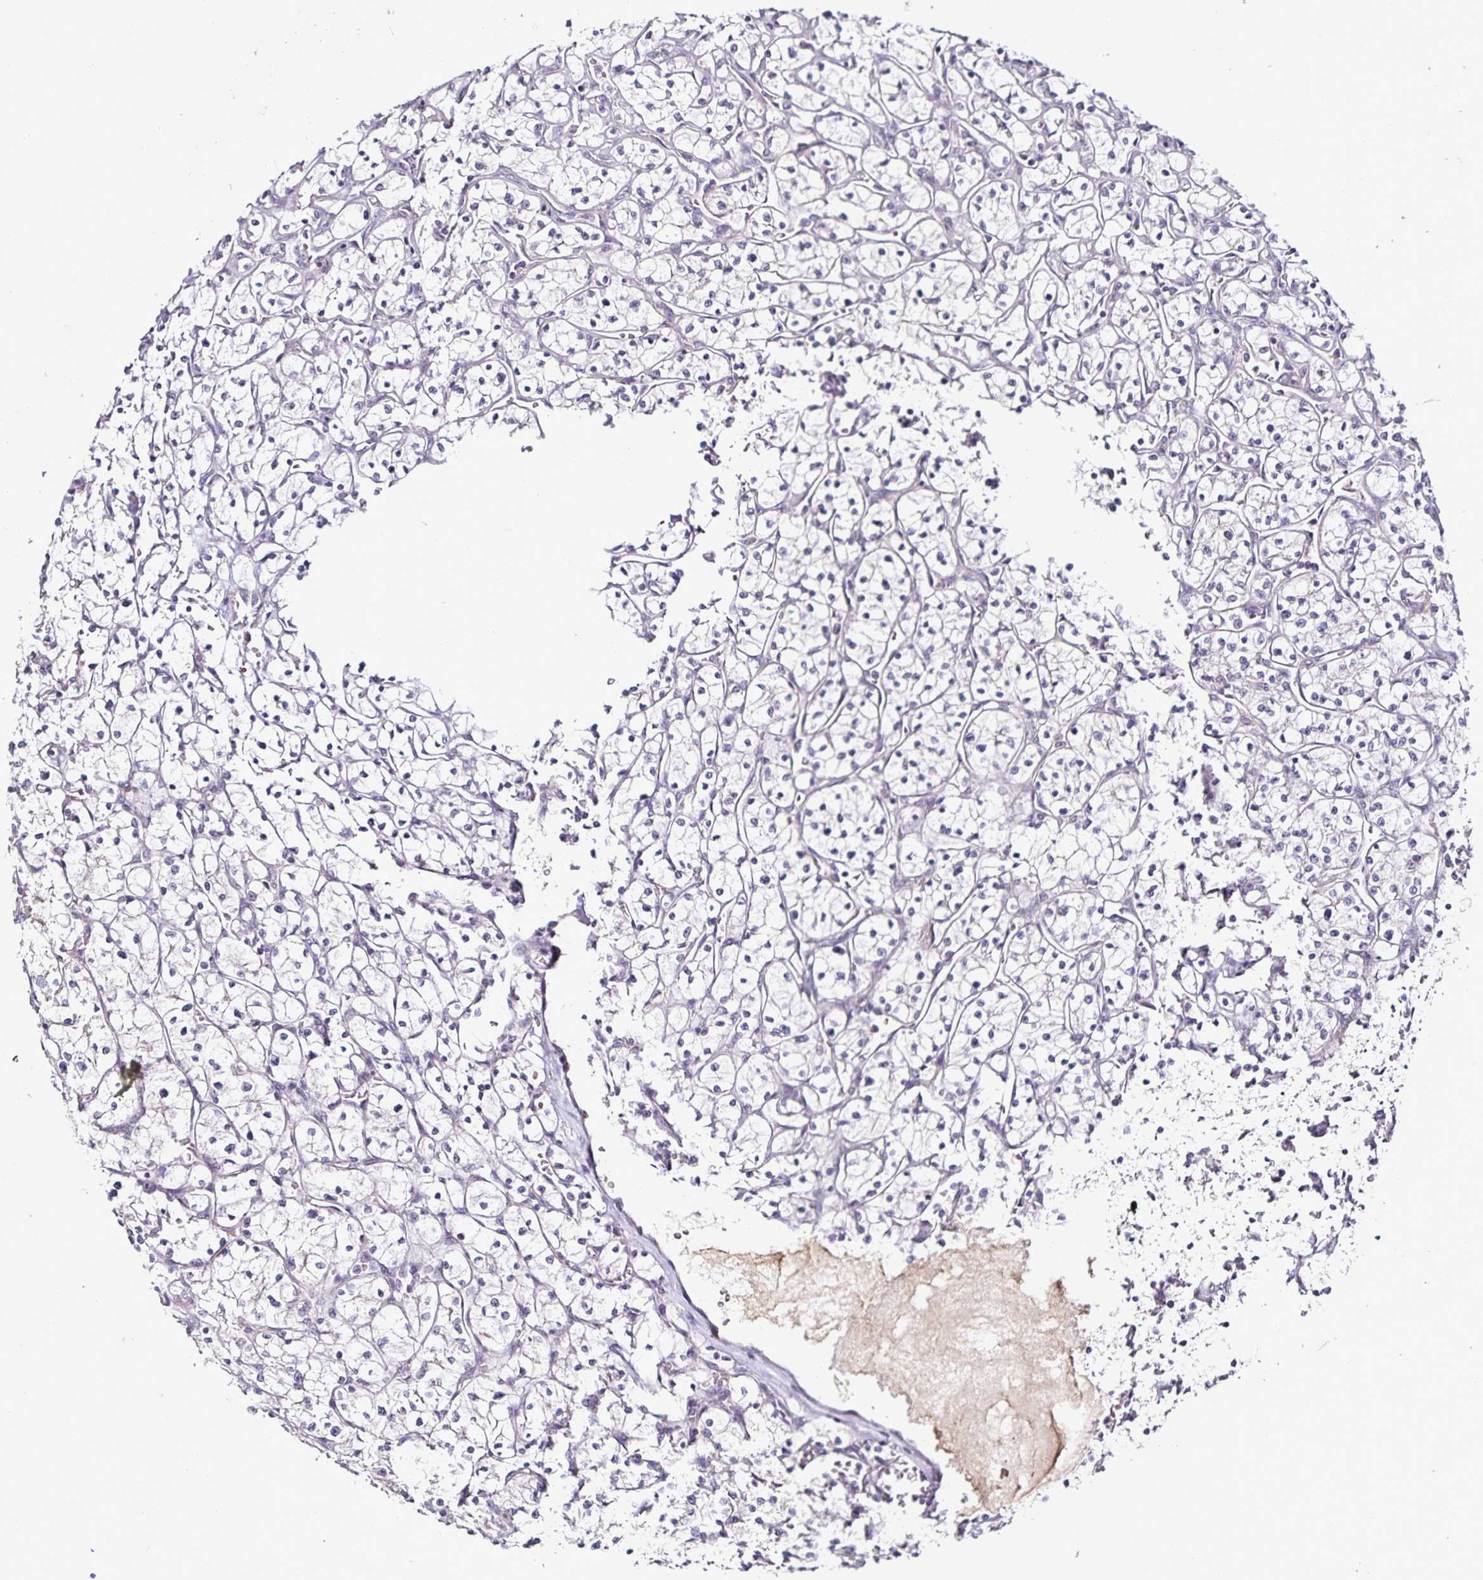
{"staining": {"intensity": "negative", "quantity": "none", "location": "none"}, "tissue": "renal cancer", "cell_type": "Tumor cells", "image_type": "cancer", "snomed": [{"axis": "morphology", "description": "Adenocarcinoma, NOS"}, {"axis": "topography", "description": "Kidney"}], "caption": "Photomicrograph shows no significant protein staining in tumor cells of renal cancer (adenocarcinoma). Brightfield microscopy of immunohistochemistry stained with DAB (3,3'-diaminobenzidine) (brown) and hematoxylin (blue), captured at high magnification.", "gene": "ACSL5", "patient": {"sex": "female", "age": 64}}